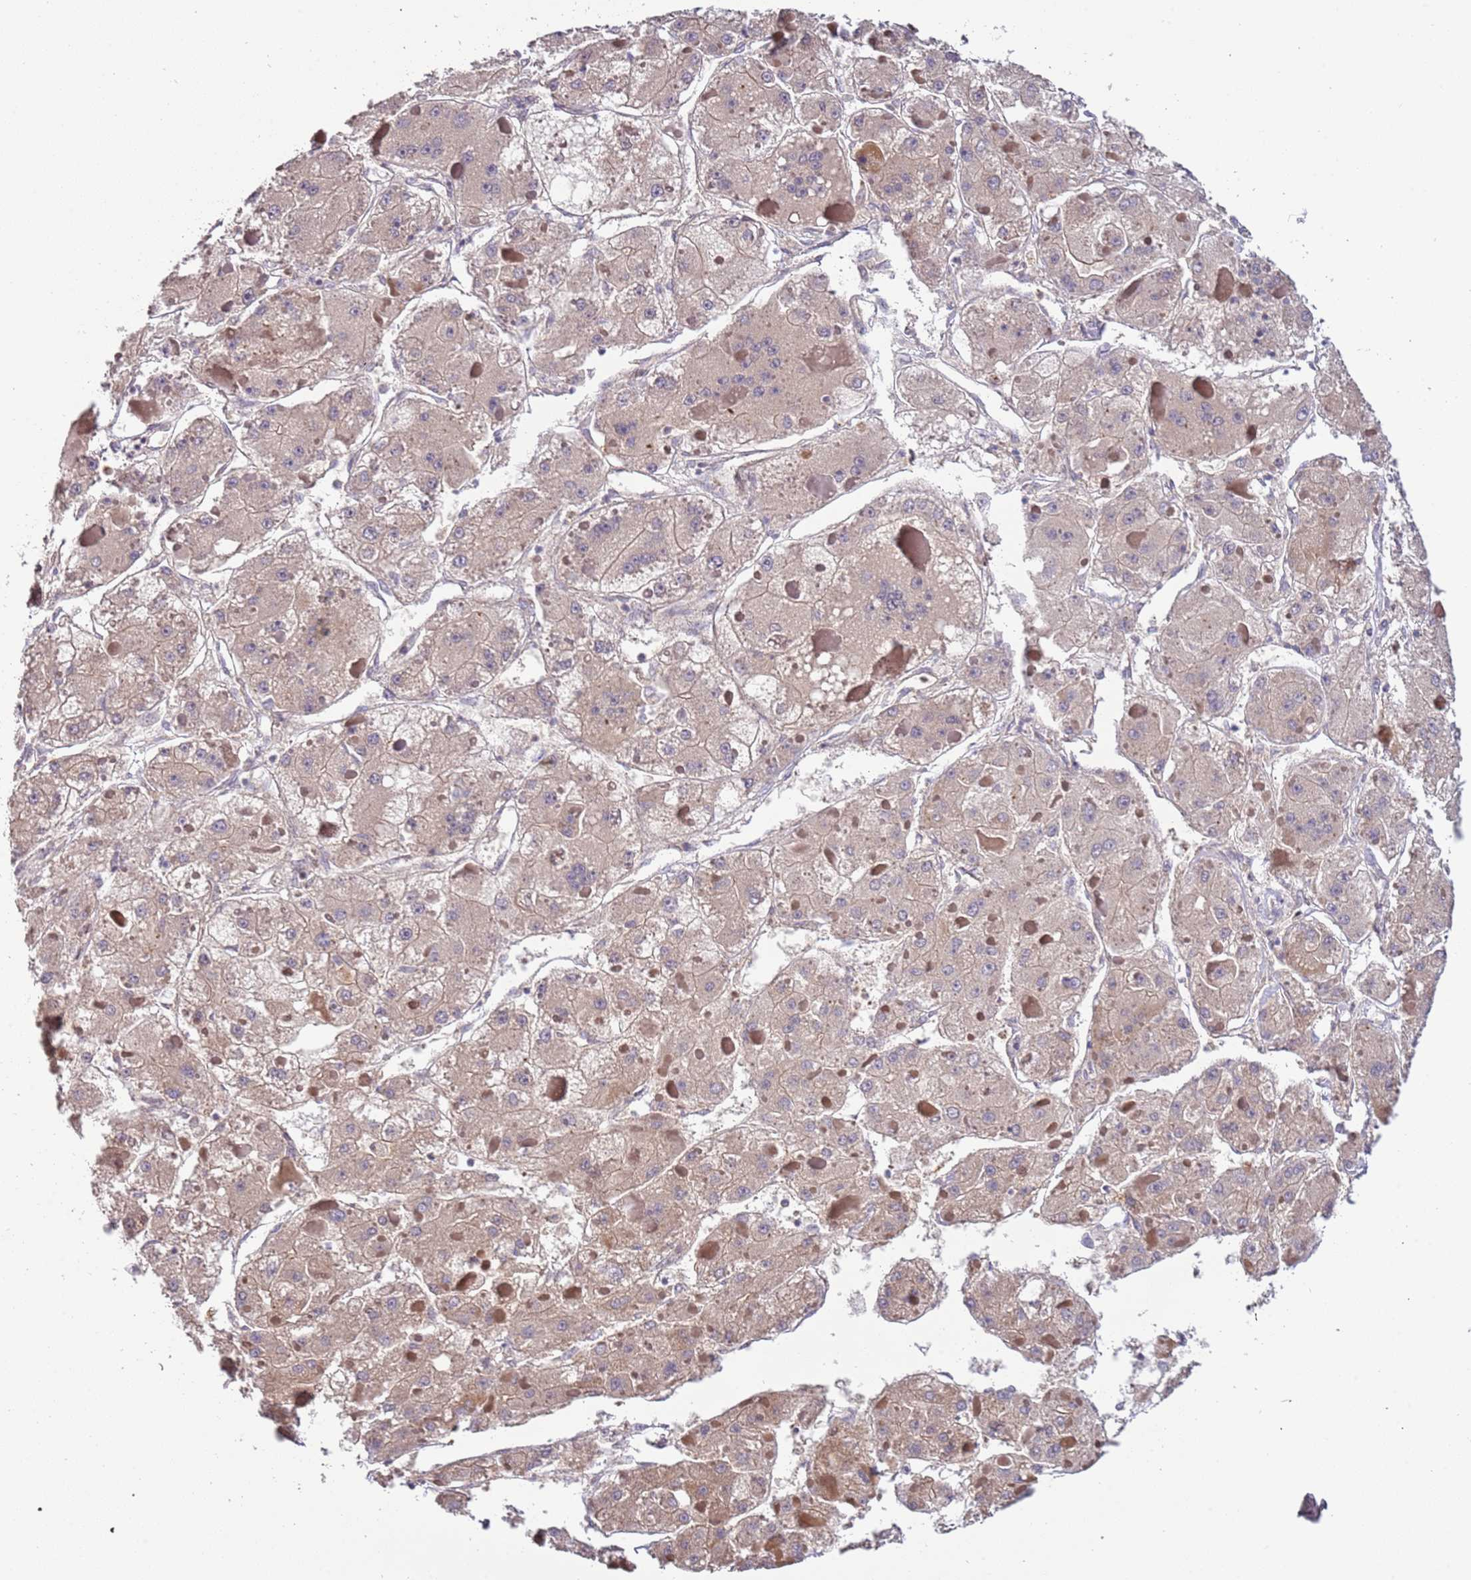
{"staining": {"intensity": "weak", "quantity": "25%-75%", "location": "cytoplasmic/membranous"}, "tissue": "liver cancer", "cell_type": "Tumor cells", "image_type": "cancer", "snomed": [{"axis": "morphology", "description": "Carcinoma, Hepatocellular, NOS"}, {"axis": "topography", "description": "Liver"}], "caption": "Immunohistochemical staining of human liver cancer displays low levels of weak cytoplasmic/membranous expression in about 25%-75% of tumor cells.", "gene": "LAMB4", "patient": {"sex": "female", "age": 73}}